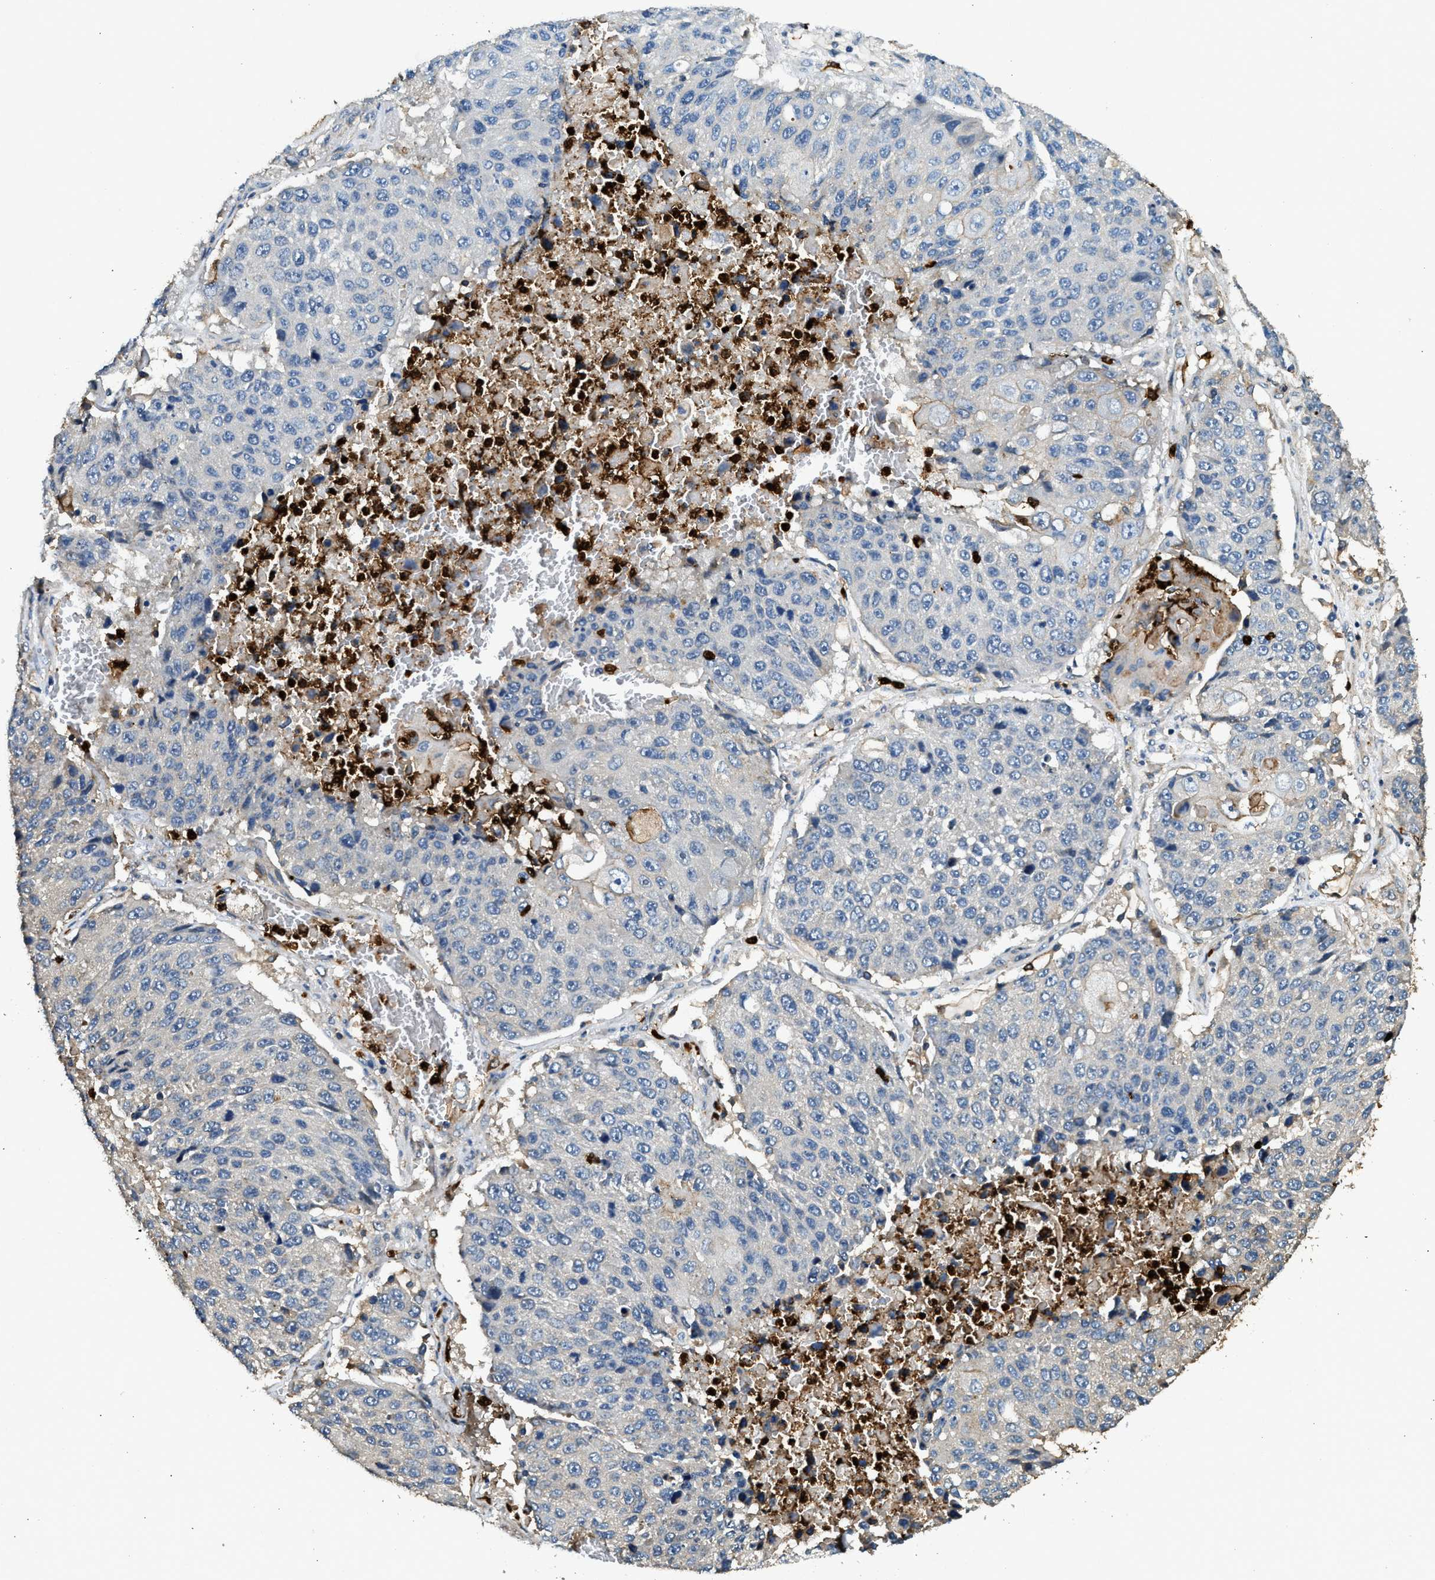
{"staining": {"intensity": "negative", "quantity": "none", "location": "none"}, "tissue": "lung cancer", "cell_type": "Tumor cells", "image_type": "cancer", "snomed": [{"axis": "morphology", "description": "Squamous cell carcinoma, NOS"}, {"axis": "topography", "description": "Lung"}], "caption": "DAB immunohistochemical staining of human lung squamous cell carcinoma demonstrates no significant staining in tumor cells. (DAB IHC, high magnification).", "gene": "ANXA3", "patient": {"sex": "male", "age": 61}}